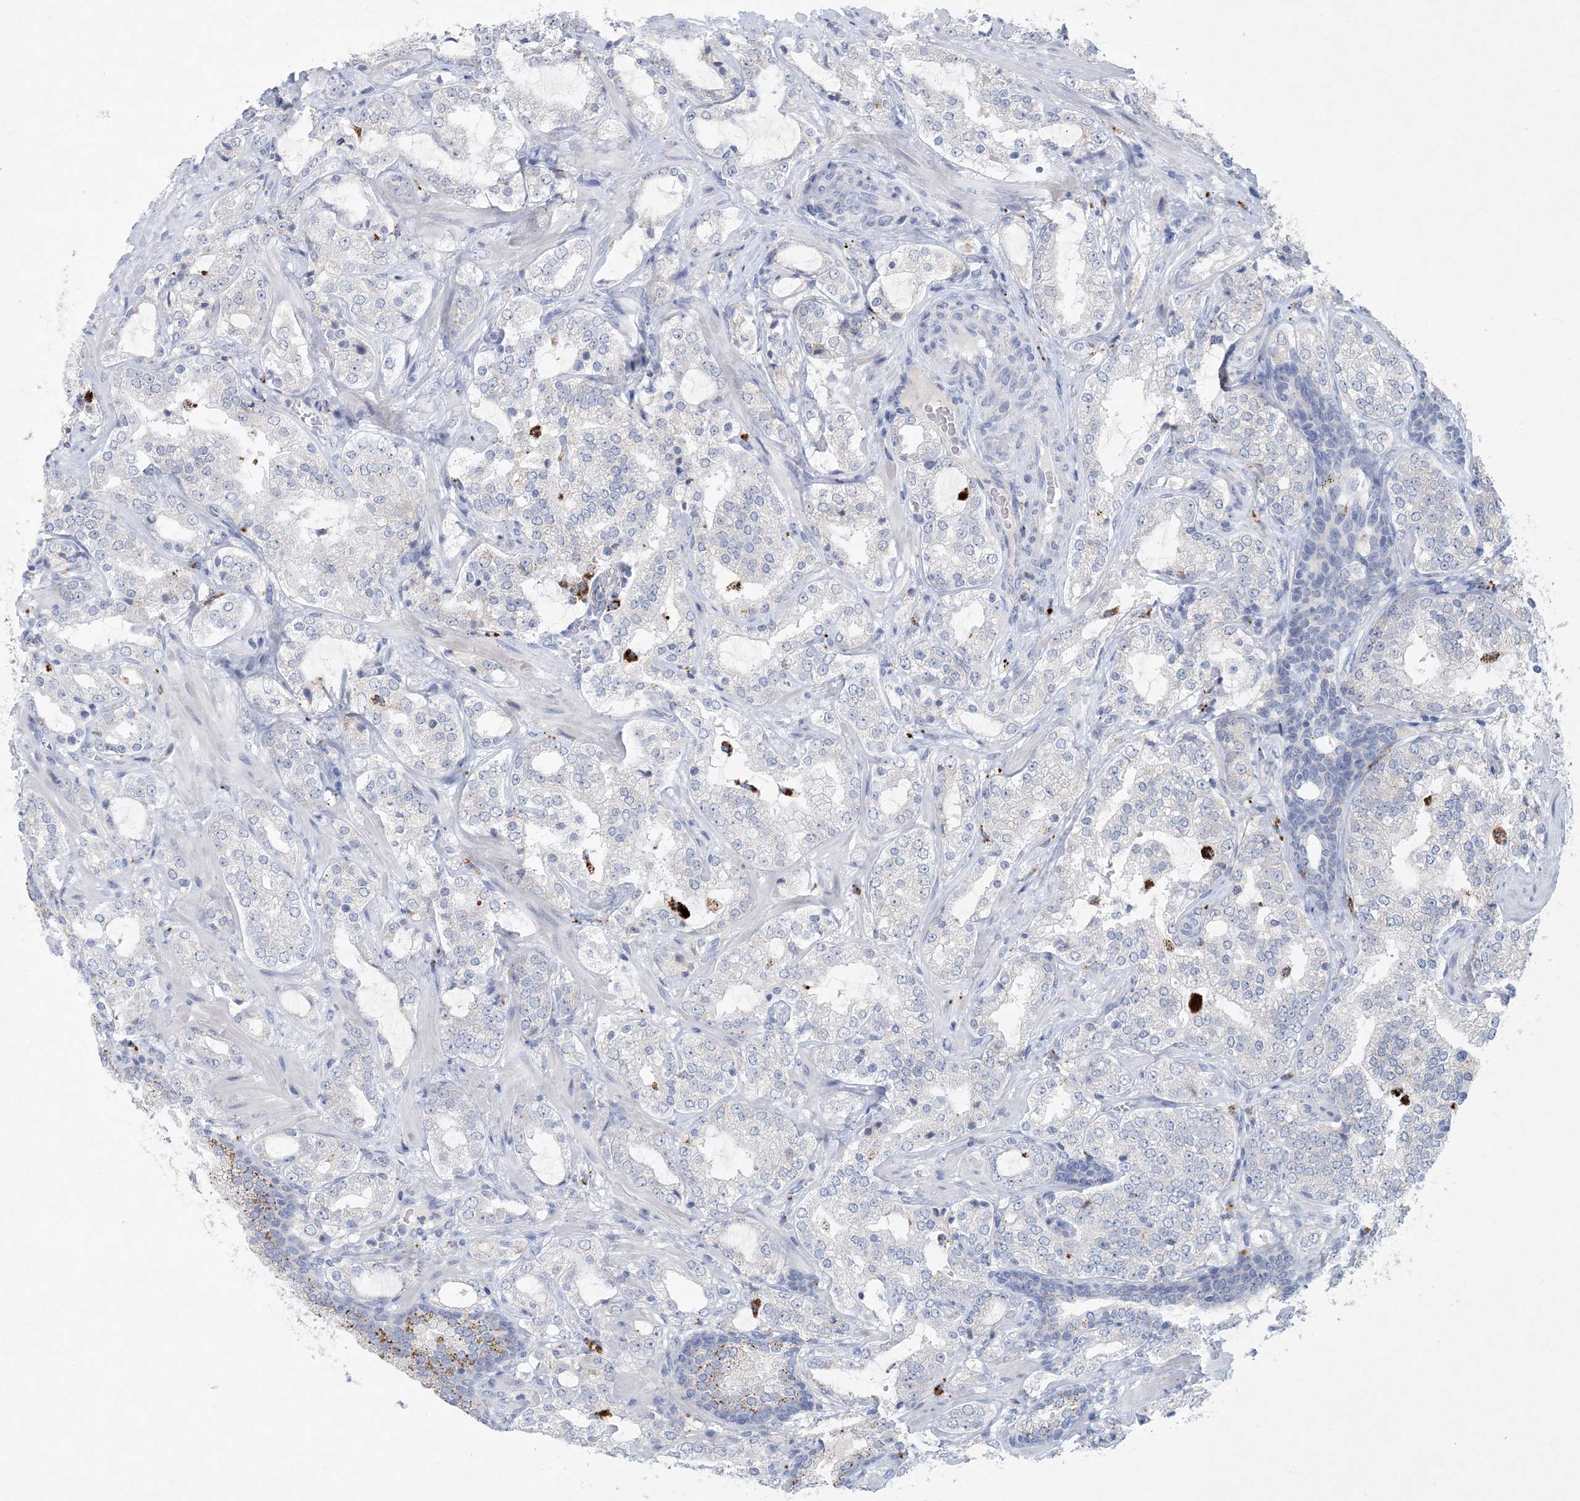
{"staining": {"intensity": "negative", "quantity": "none", "location": "none"}, "tissue": "prostate cancer", "cell_type": "Tumor cells", "image_type": "cancer", "snomed": [{"axis": "morphology", "description": "Adenocarcinoma, High grade"}, {"axis": "topography", "description": "Prostate"}], "caption": "An image of prostate cancer stained for a protein reveals no brown staining in tumor cells. (Brightfield microscopy of DAB (3,3'-diaminobenzidine) immunohistochemistry at high magnification).", "gene": "GABRG1", "patient": {"sex": "male", "age": 64}}